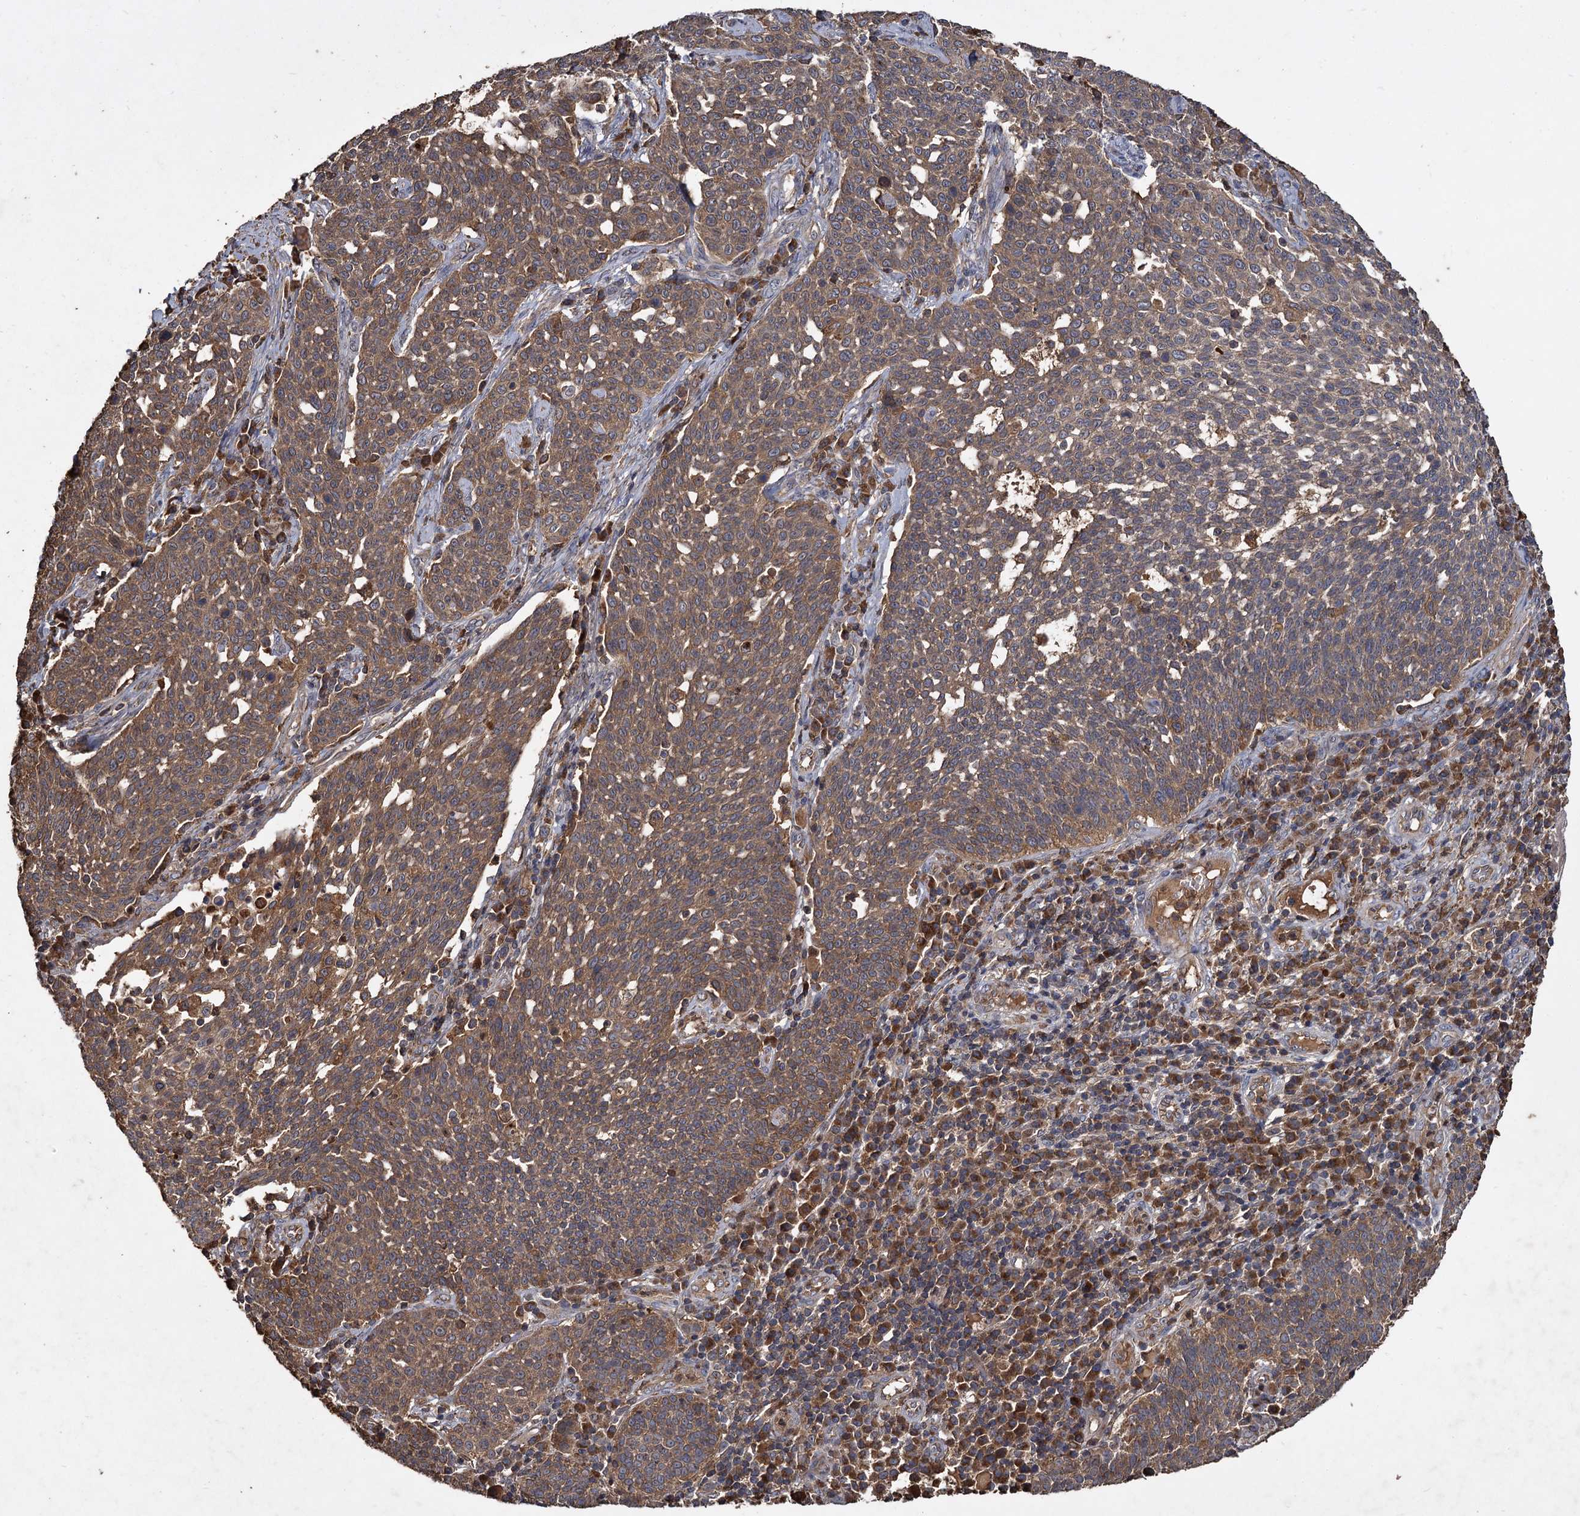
{"staining": {"intensity": "moderate", "quantity": ">75%", "location": "cytoplasmic/membranous"}, "tissue": "cervical cancer", "cell_type": "Tumor cells", "image_type": "cancer", "snomed": [{"axis": "morphology", "description": "Squamous cell carcinoma, NOS"}, {"axis": "topography", "description": "Cervix"}], "caption": "Protein expression analysis of human squamous cell carcinoma (cervical) reveals moderate cytoplasmic/membranous expression in about >75% of tumor cells.", "gene": "GCLC", "patient": {"sex": "female", "age": 34}}